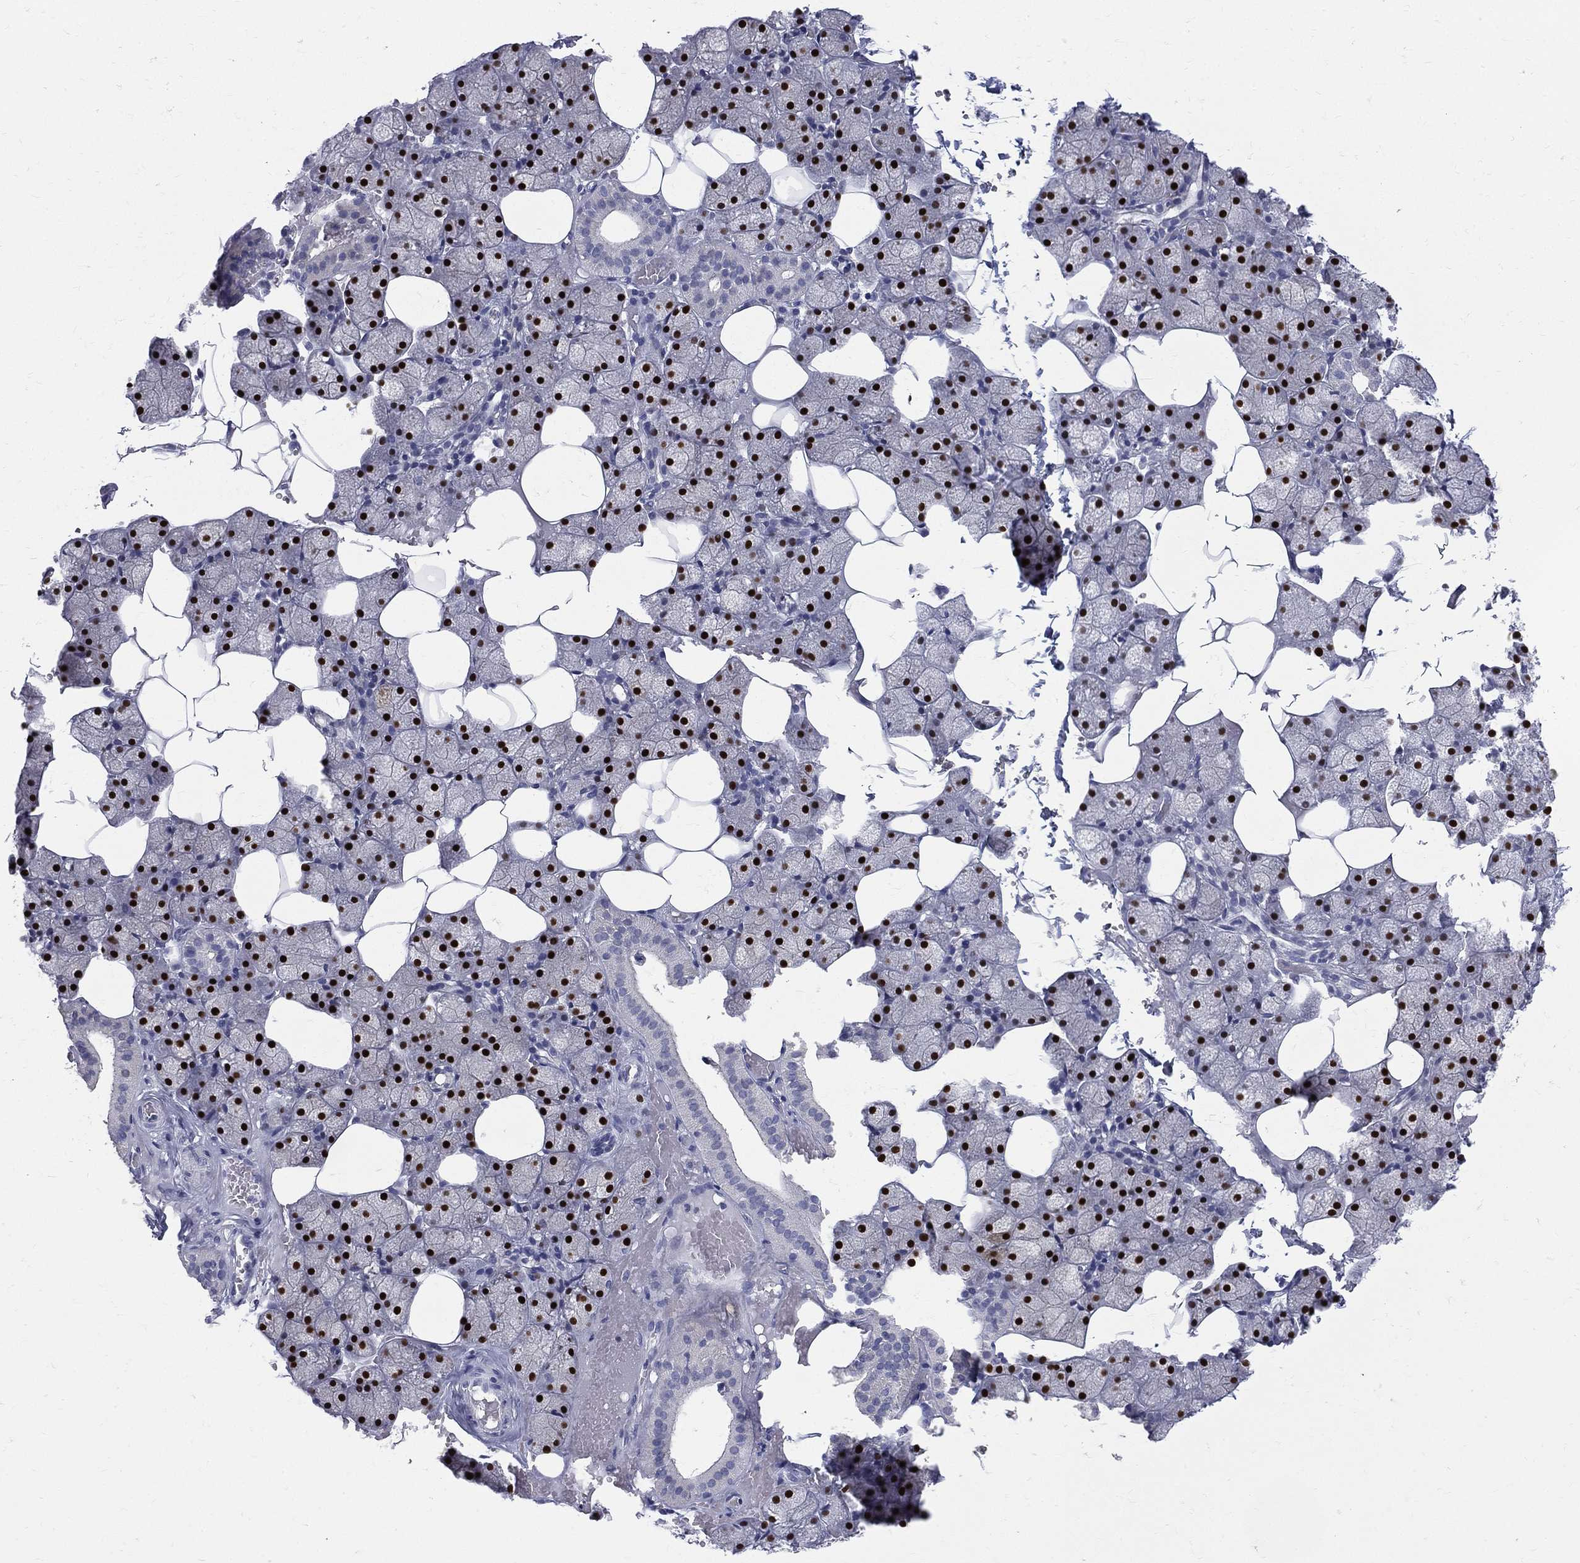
{"staining": {"intensity": "strong", "quantity": "25%-75%", "location": "nuclear"}, "tissue": "salivary gland", "cell_type": "Glandular cells", "image_type": "normal", "snomed": [{"axis": "morphology", "description": "Normal tissue, NOS"}, {"axis": "topography", "description": "Salivary gland"}], "caption": "Immunohistochemistry micrograph of benign salivary gland stained for a protein (brown), which shows high levels of strong nuclear expression in approximately 25%-75% of glandular cells.", "gene": "ETNPPL", "patient": {"sex": "male", "age": 38}}